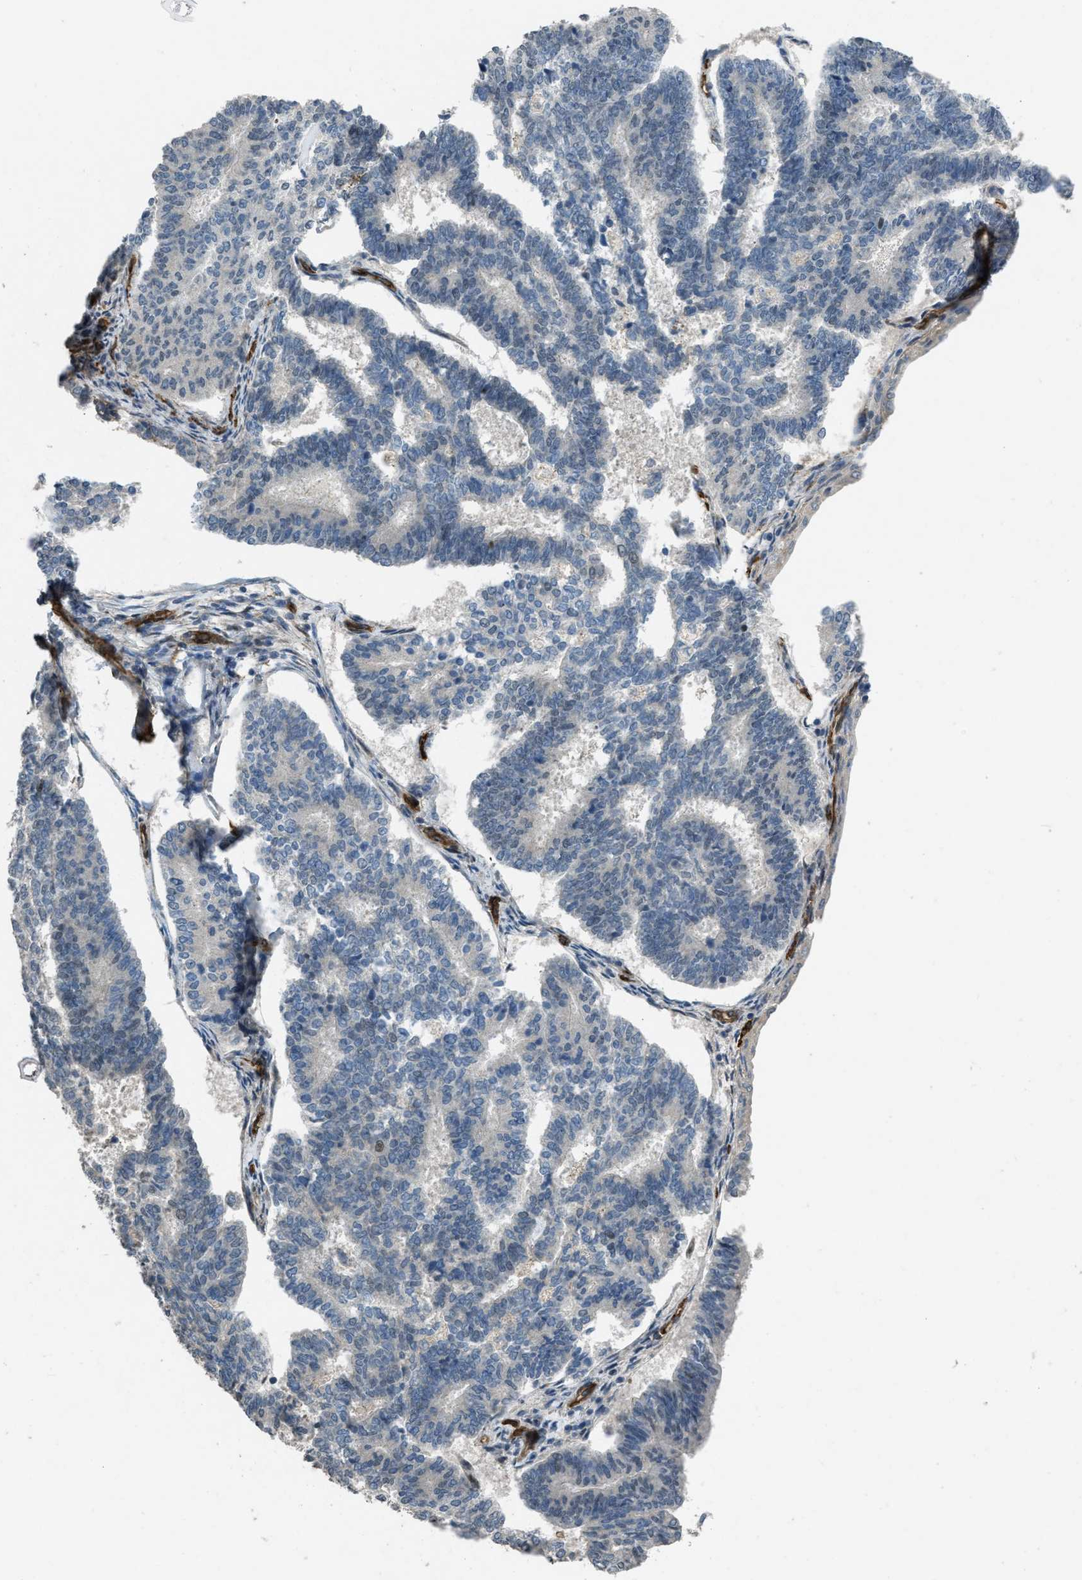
{"staining": {"intensity": "negative", "quantity": "none", "location": "none"}, "tissue": "endometrial cancer", "cell_type": "Tumor cells", "image_type": "cancer", "snomed": [{"axis": "morphology", "description": "Adenocarcinoma, NOS"}, {"axis": "topography", "description": "Endometrium"}], "caption": "Immunohistochemical staining of endometrial adenocarcinoma demonstrates no significant positivity in tumor cells.", "gene": "NMB", "patient": {"sex": "female", "age": 70}}